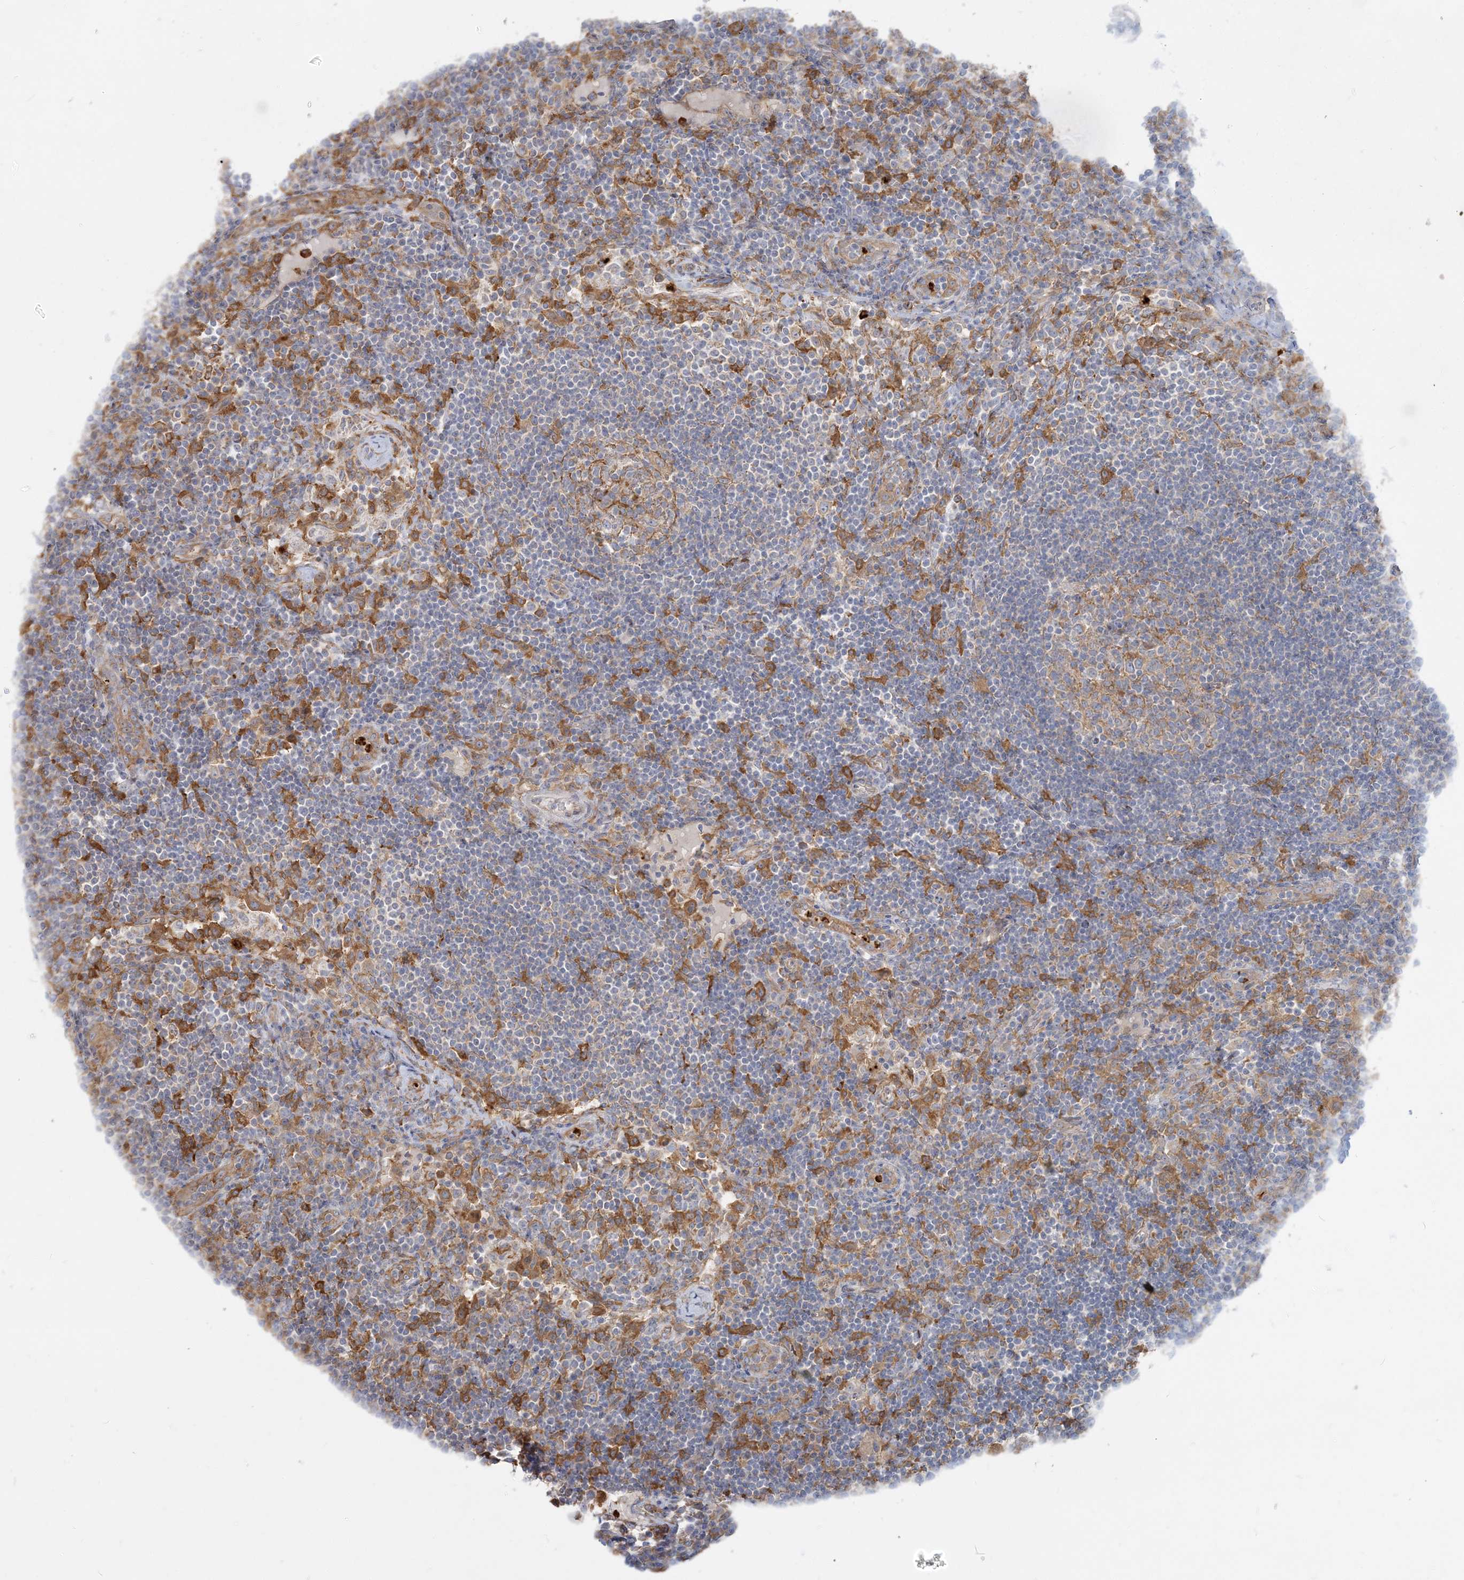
{"staining": {"intensity": "weak", "quantity": "25%-75%", "location": "cytoplasmic/membranous"}, "tissue": "lymph node", "cell_type": "Germinal center cells", "image_type": "normal", "snomed": [{"axis": "morphology", "description": "Normal tissue, NOS"}, {"axis": "topography", "description": "Lymph node"}], "caption": "Immunohistochemistry histopathology image of benign human lymph node stained for a protein (brown), which shows low levels of weak cytoplasmic/membranous expression in approximately 25%-75% of germinal center cells.", "gene": "CCNJ", "patient": {"sex": "female", "age": 53}}